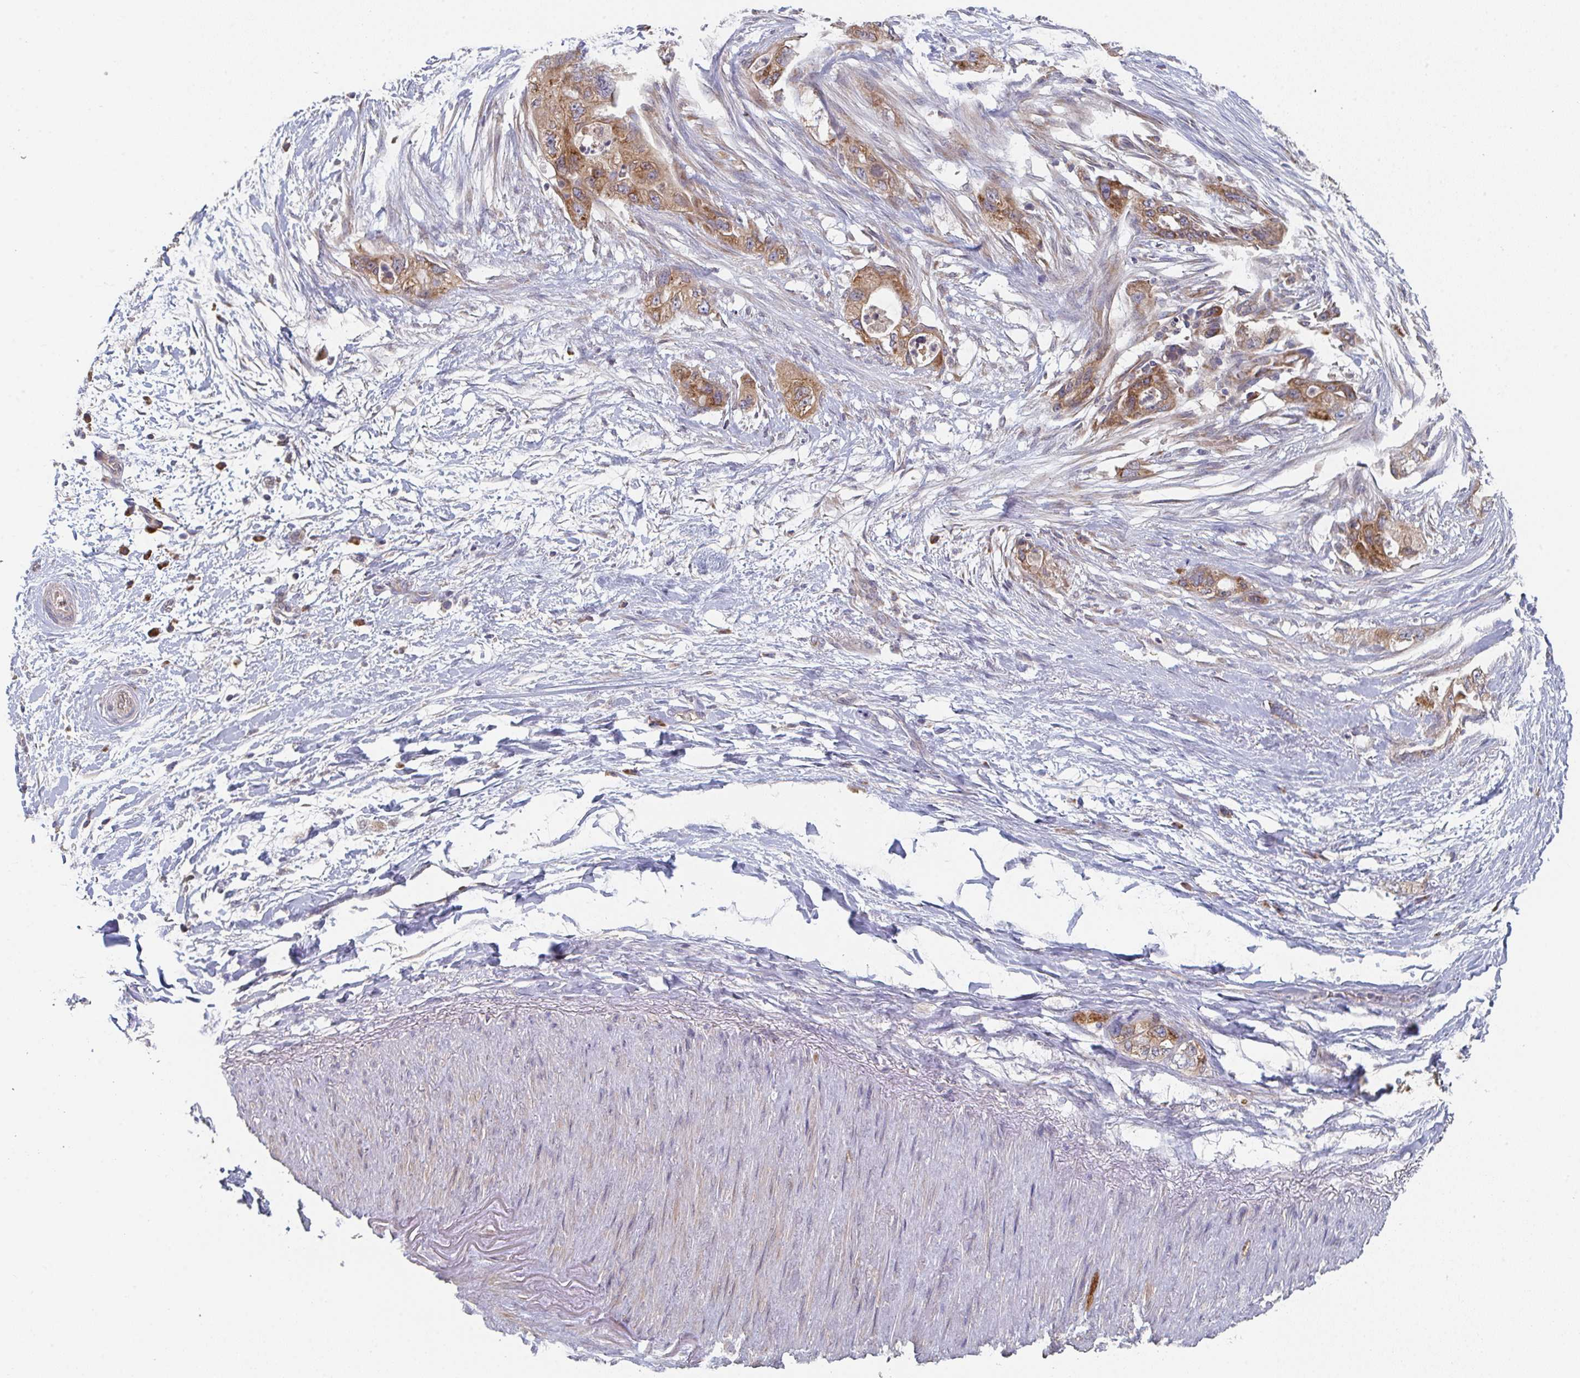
{"staining": {"intensity": "moderate", "quantity": ">75%", "location": "cytoplasmic/membranous"}, "tissue": "pancreatic cancer", "cell_type": "Tumor cells", "image_type": "cancer", "snomed": [{"axis": "morphology", "description": "Adenocarcinoma, NOS"}, {"axis": "topography", "description": "Pancreas"}], "caption": "A micrograph of human pancreatic adenocarcinoma stained for a protein demonstrates moderate cytoplasmic/membranous brown staining in tumor cells.", "gene": "ELOVL1", "patient": {"sex": "female", "age": 73}}